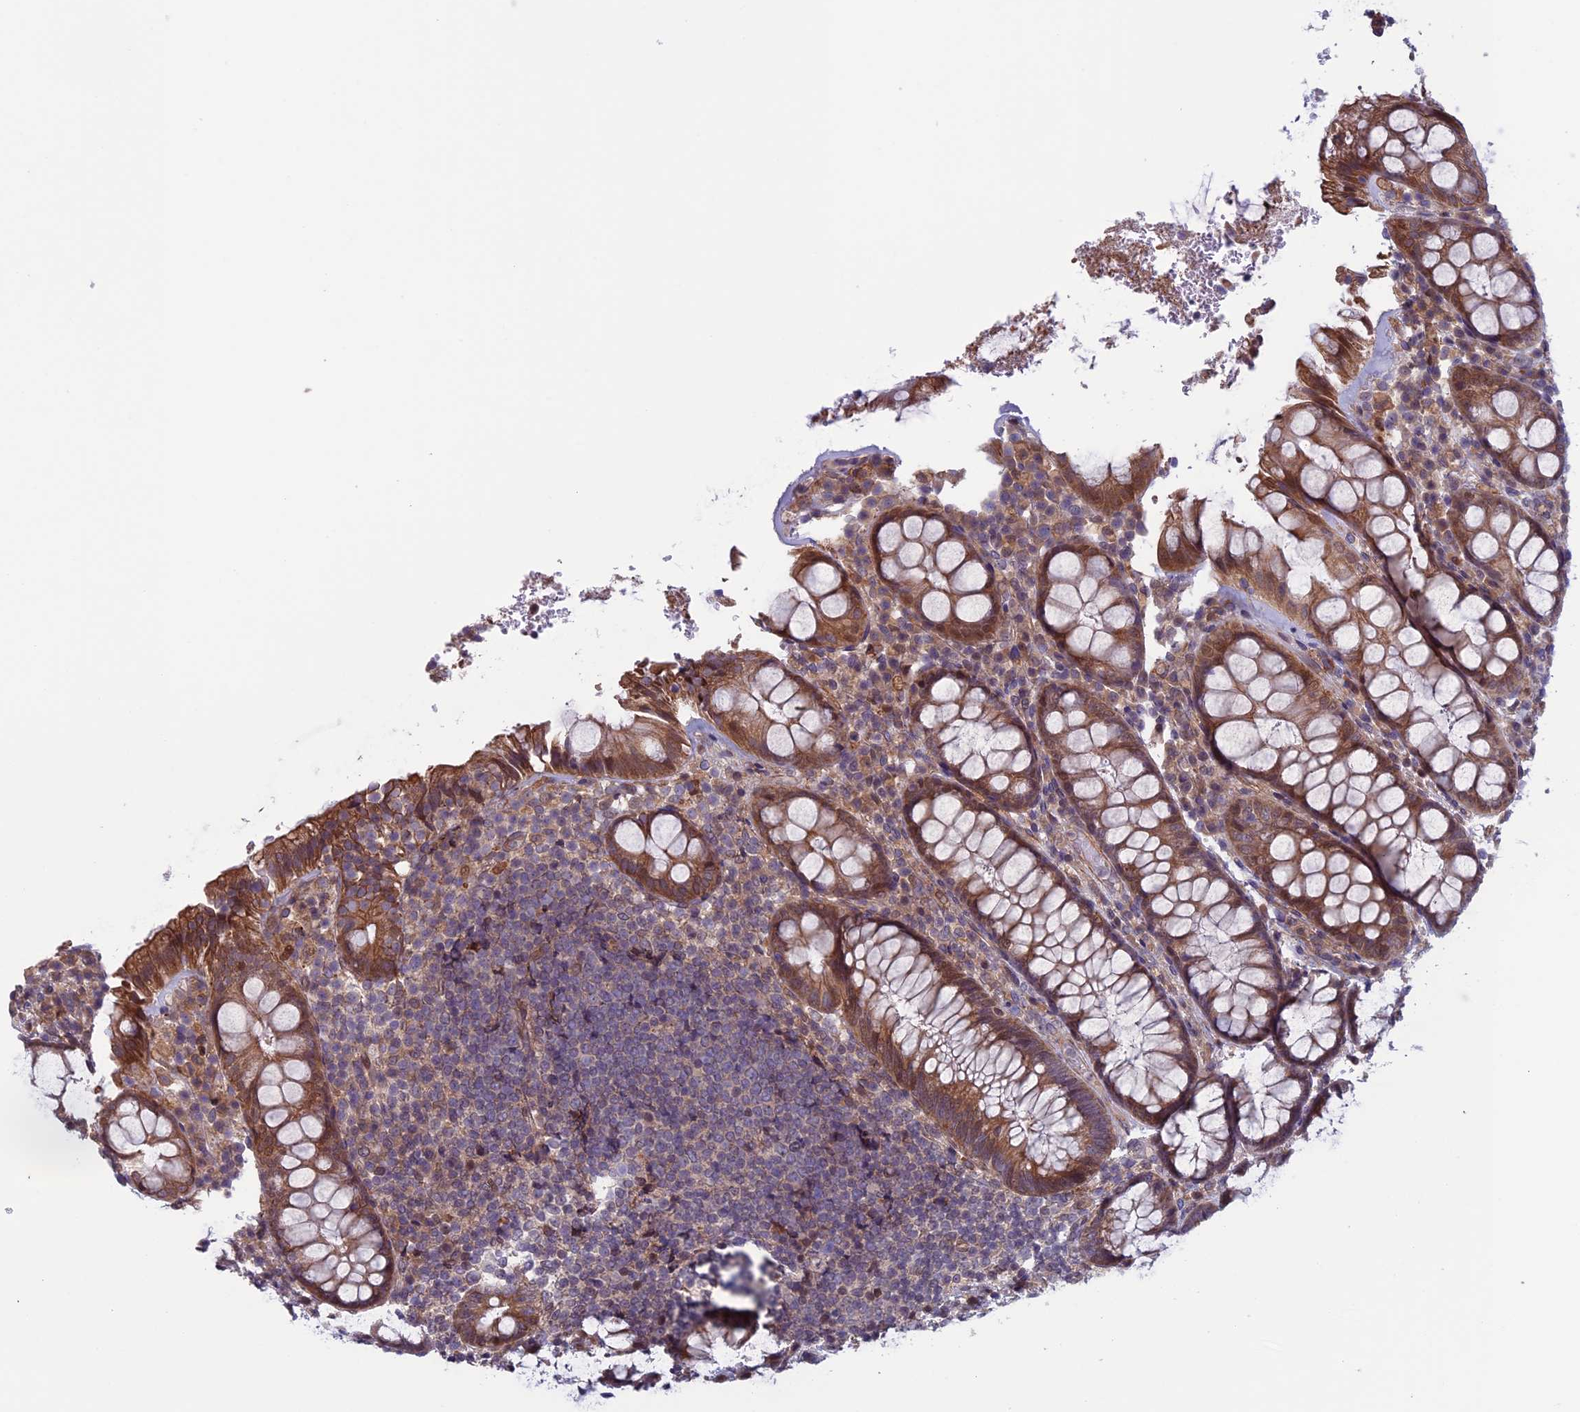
{"staining": {"intensity": "moderate", "quantity": ">75%", "location": "cytoplasmic/membranous,nuclear"}, "tissue": "rectum", "cell_type": "Glandular cells", "image_type": "normal", "snomed": [{"axis": "morphology", "description": "Normal tissue, NOS"}, {"axis": "topography", "description": "Rectum"}], "caption": "Protein analysis of unremarkable rectum shows moderate cytoplasmic/membranous,nuclear staining in approximately >75% of glandular cells.", "gene": "FADS1", "patient": {"sex": "male", "age": 83}}